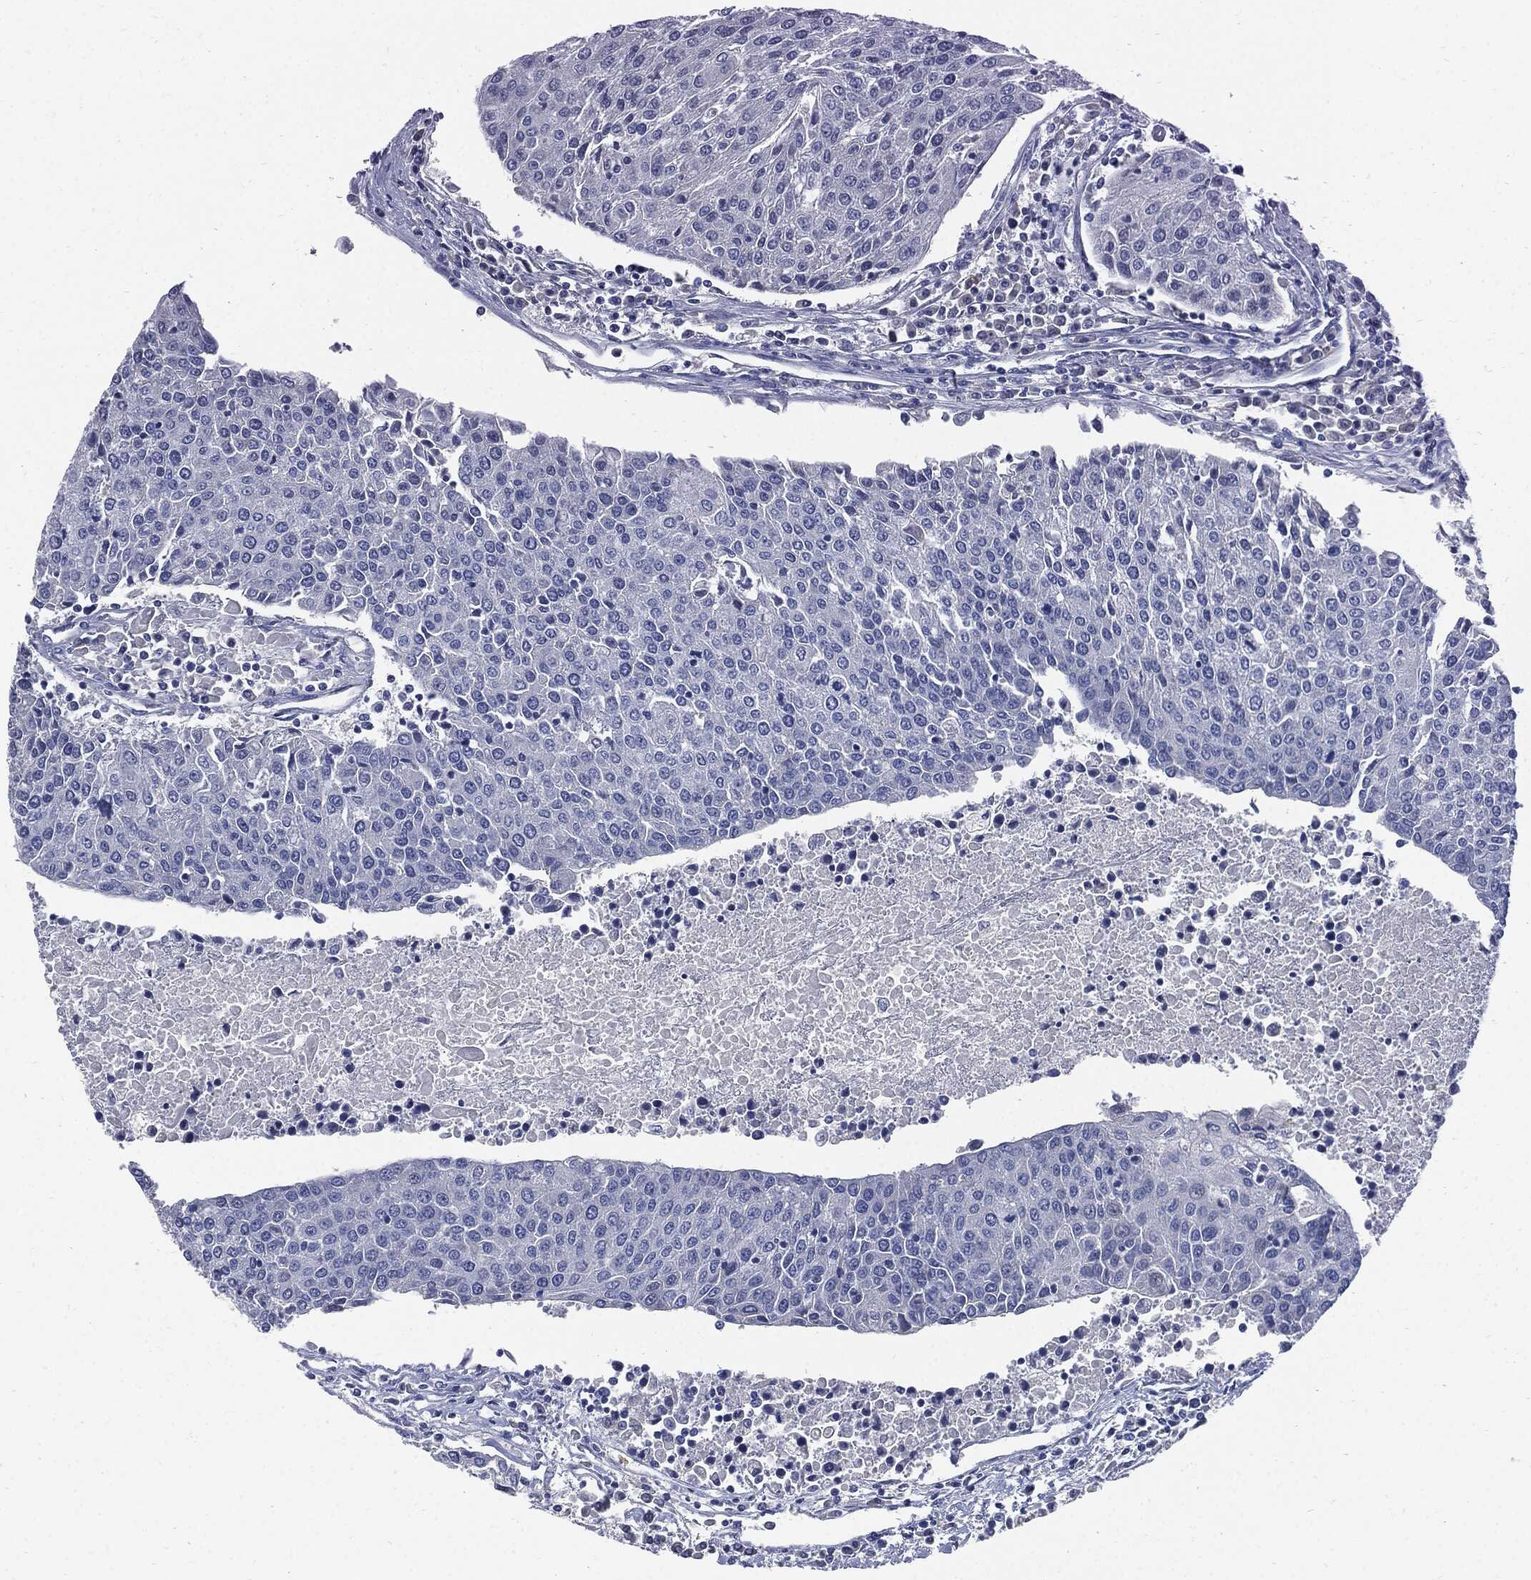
{"staining": {"intensity": "negative", "quantity": "none", "location": "none"}, "tissue": "urothelial cancer", "cell_type": "Tumor cells", "image_type": "cancer", "snomed": [{"axis": "morphology", "description": "Urothelial carcinoma, High grade"}, {"axis": "topography", "description": "Urinary bladder"}], "caption": "An IHC histopathology image of urothelial cancer is shown. There is no staining in tumor cells of urothelial cancer. (DAB (3,3'-diaminobenzidine) immunohistochemistry, high magnification).", "gene": "CPE", "patient": {"sex": "female", "age": 85}}